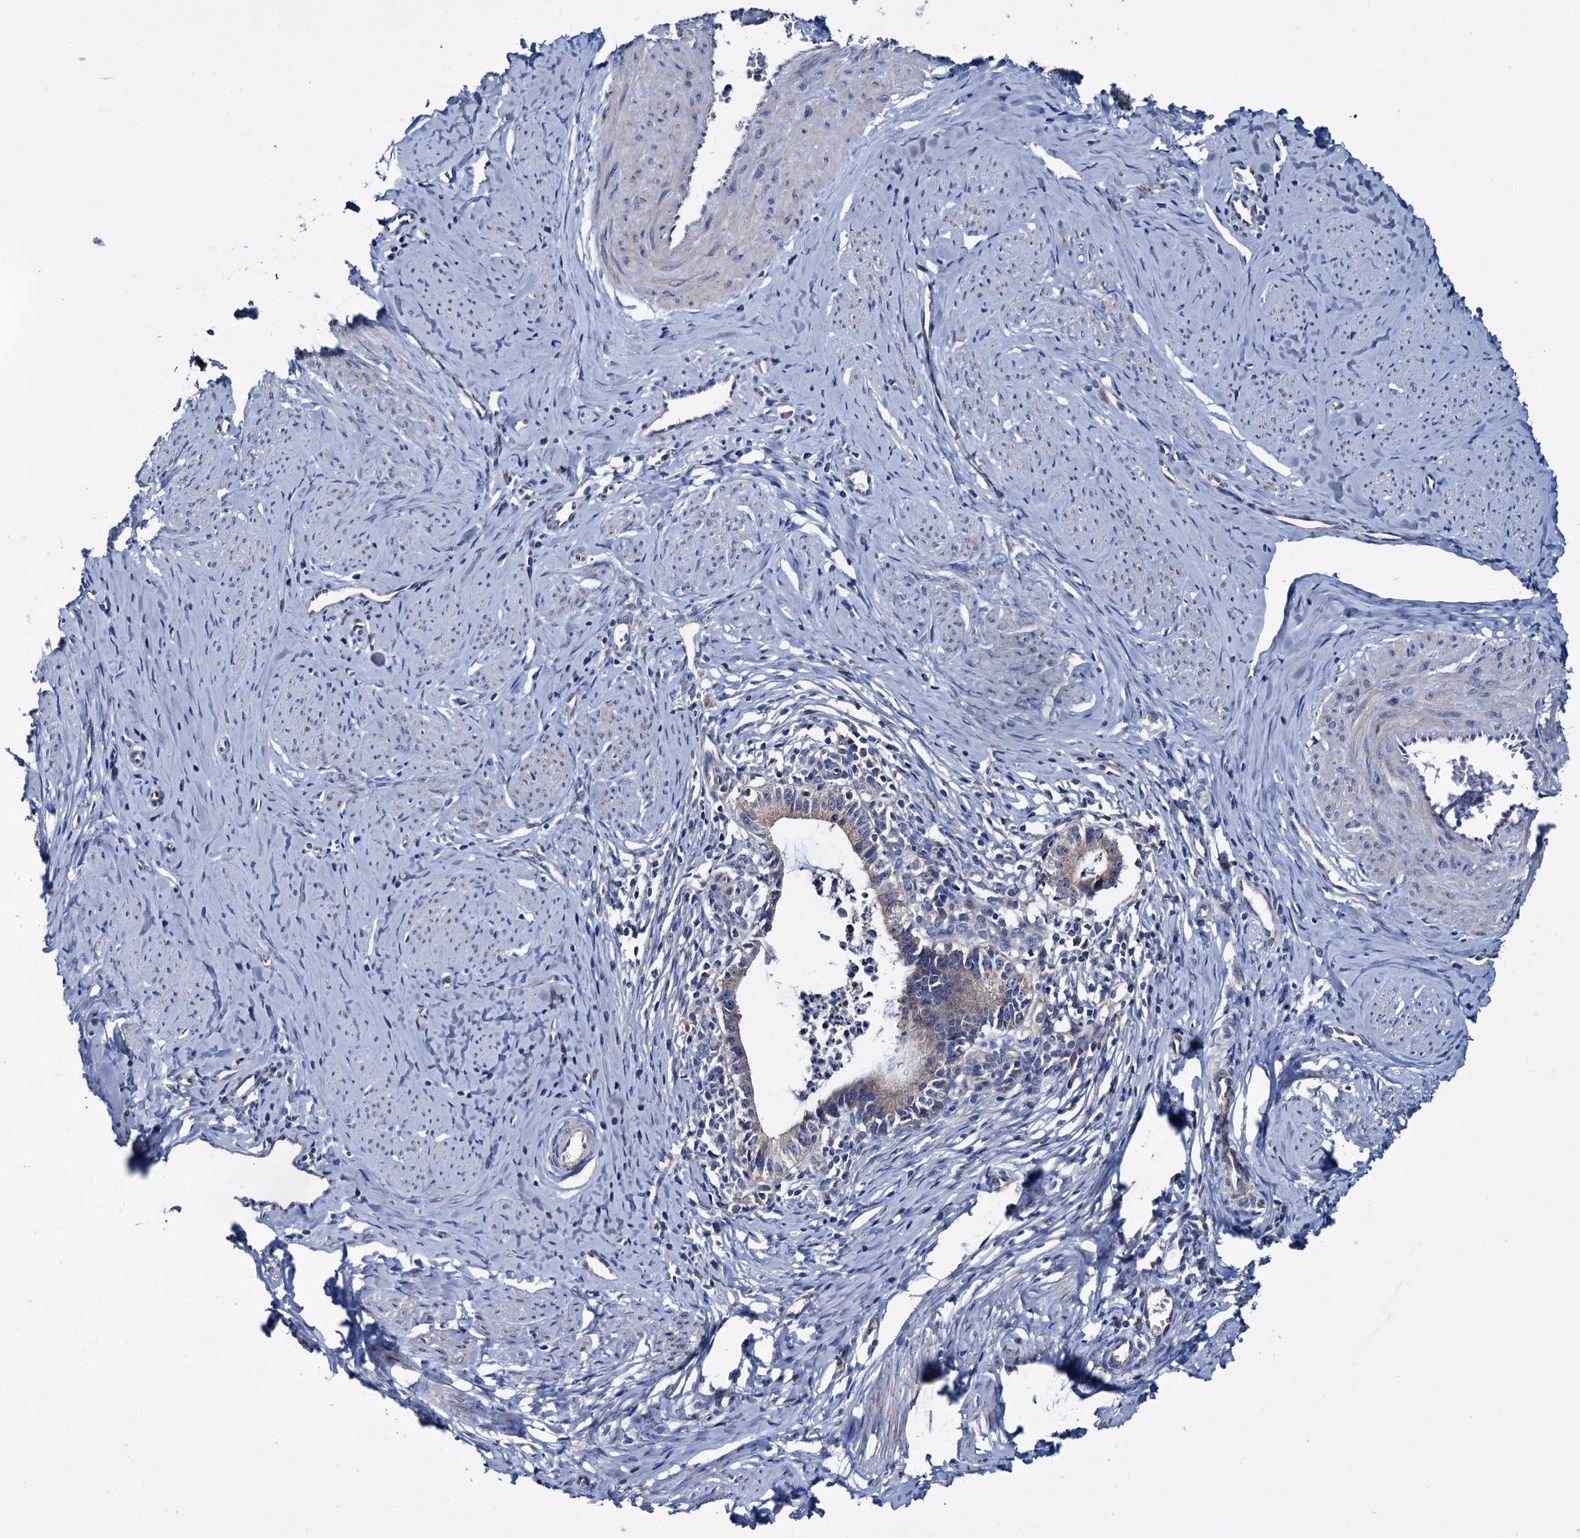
{"staining": {"intensity": "moderate", "quantity": "25%-75%", "location": "cytoplasmic/membranous"}, "tissue": "cervical cancer", "cell_type": "Tumor cells", "image_type": "cancer", "snomed": [{"axis": "morphology", "description": "Adenocarcinoma, NOS"}, {"axis": "topography", "description": "Cervix"}], "caption": "About 25%-75% of tumor cells in cervical adenocarcinoma demonstrate moderate cytoplasmic/membranous protein staining as visualized by brown immunohistochemical staining.", "gene": "CEP295", "patient": {"sex": "female", "age": 36}}